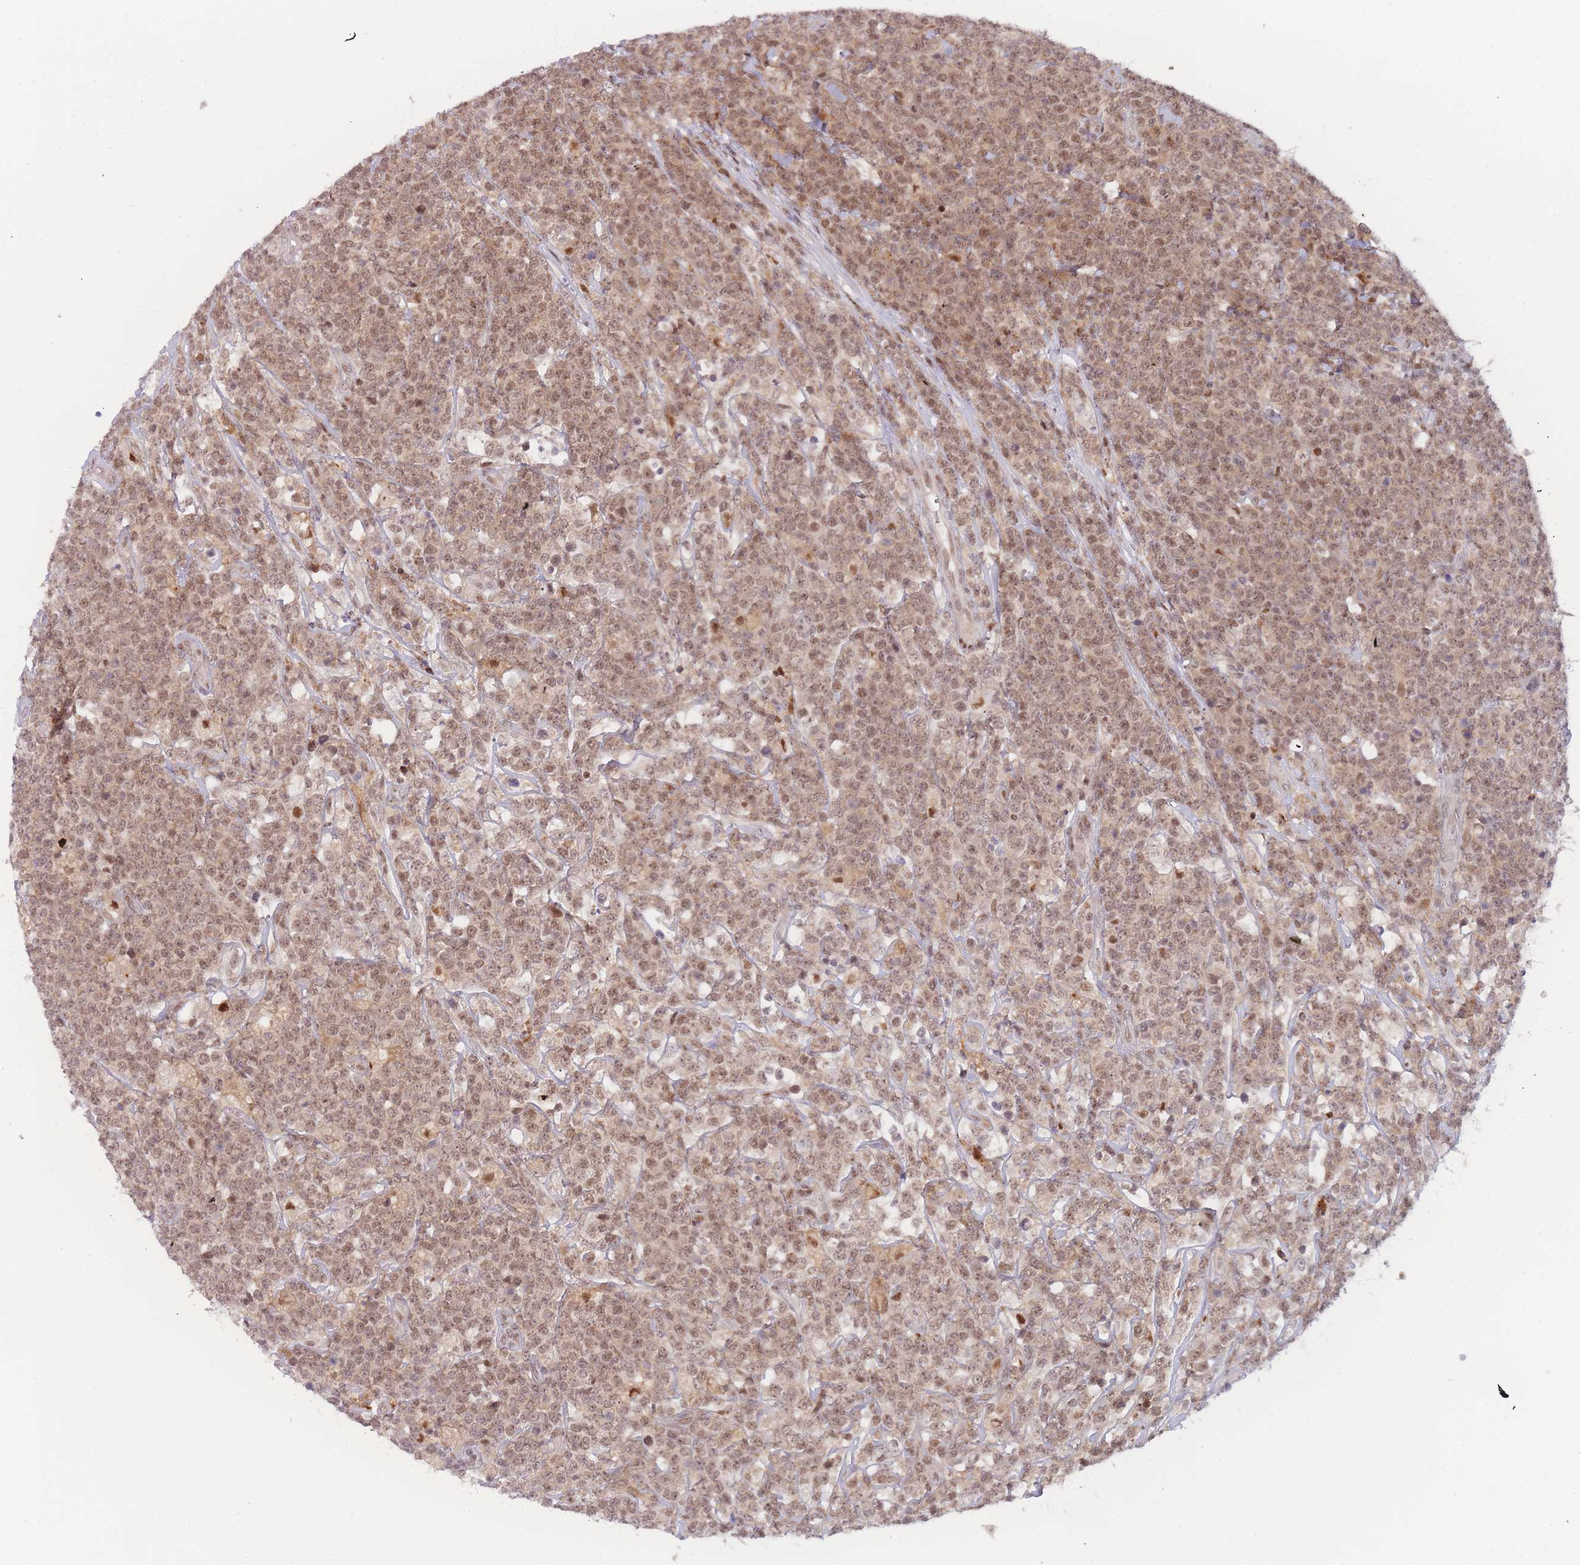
{"staining": {"intensity": "moderate", "quantity": ">75%", "location": "nuclear"}, "tissue": "lymphoma", "cell_type": "Tumor cells", "image_type": "cancer", "snomed": [{"axis": "morphology", "description": "Malignant lymphoma, non-Hodgkin's type, High grade"}, {"axis": "topography", "description": "Small intestine"}], "caption": "Immunohistochemical staining of lymphoma demonstrates medium levels of moderate nuclear positivity in about >75% of tumor cells.", "gene": "DEAF1", "patient": {"sex": "male", "age": 8}}